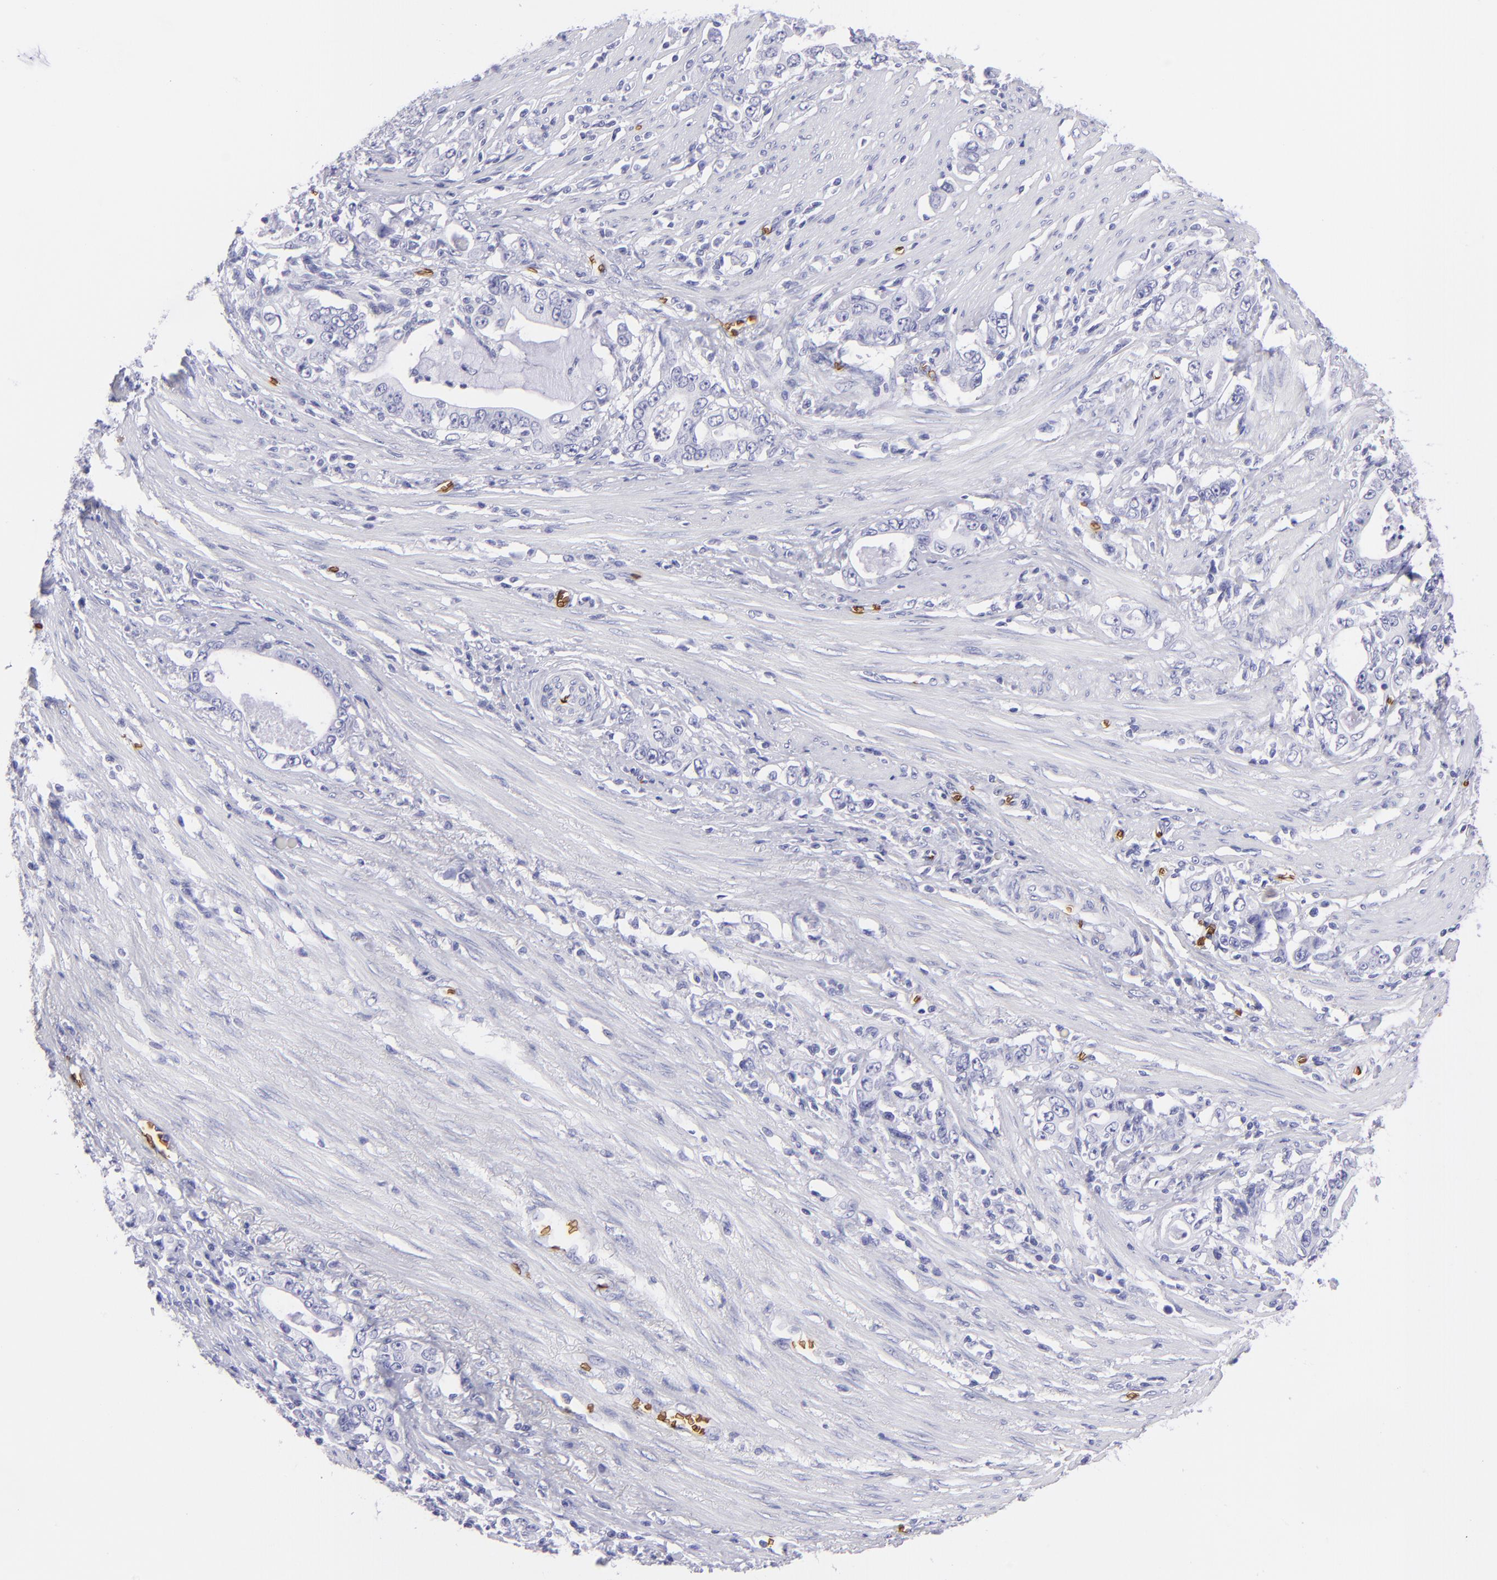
{"staining": {"intensity": "negative", "quantity": "none", "location": "none"}, "tissue": "stomach cancer", "cell_type": "Tumor cells", "image_type": "cancer", "snomed": [{"axis": "morphology", "description": "Adenocarcinoma, NOS"}, {"axis": "topography", "description": "Stomach, lower"}], "caption": "This is an immunohistochemistry (IHC) photomicrograph of human stomach cancer. There is no expression in tumor cells.", "gene": "GYPA", "patient": {"sex": "female", "age": 72}}